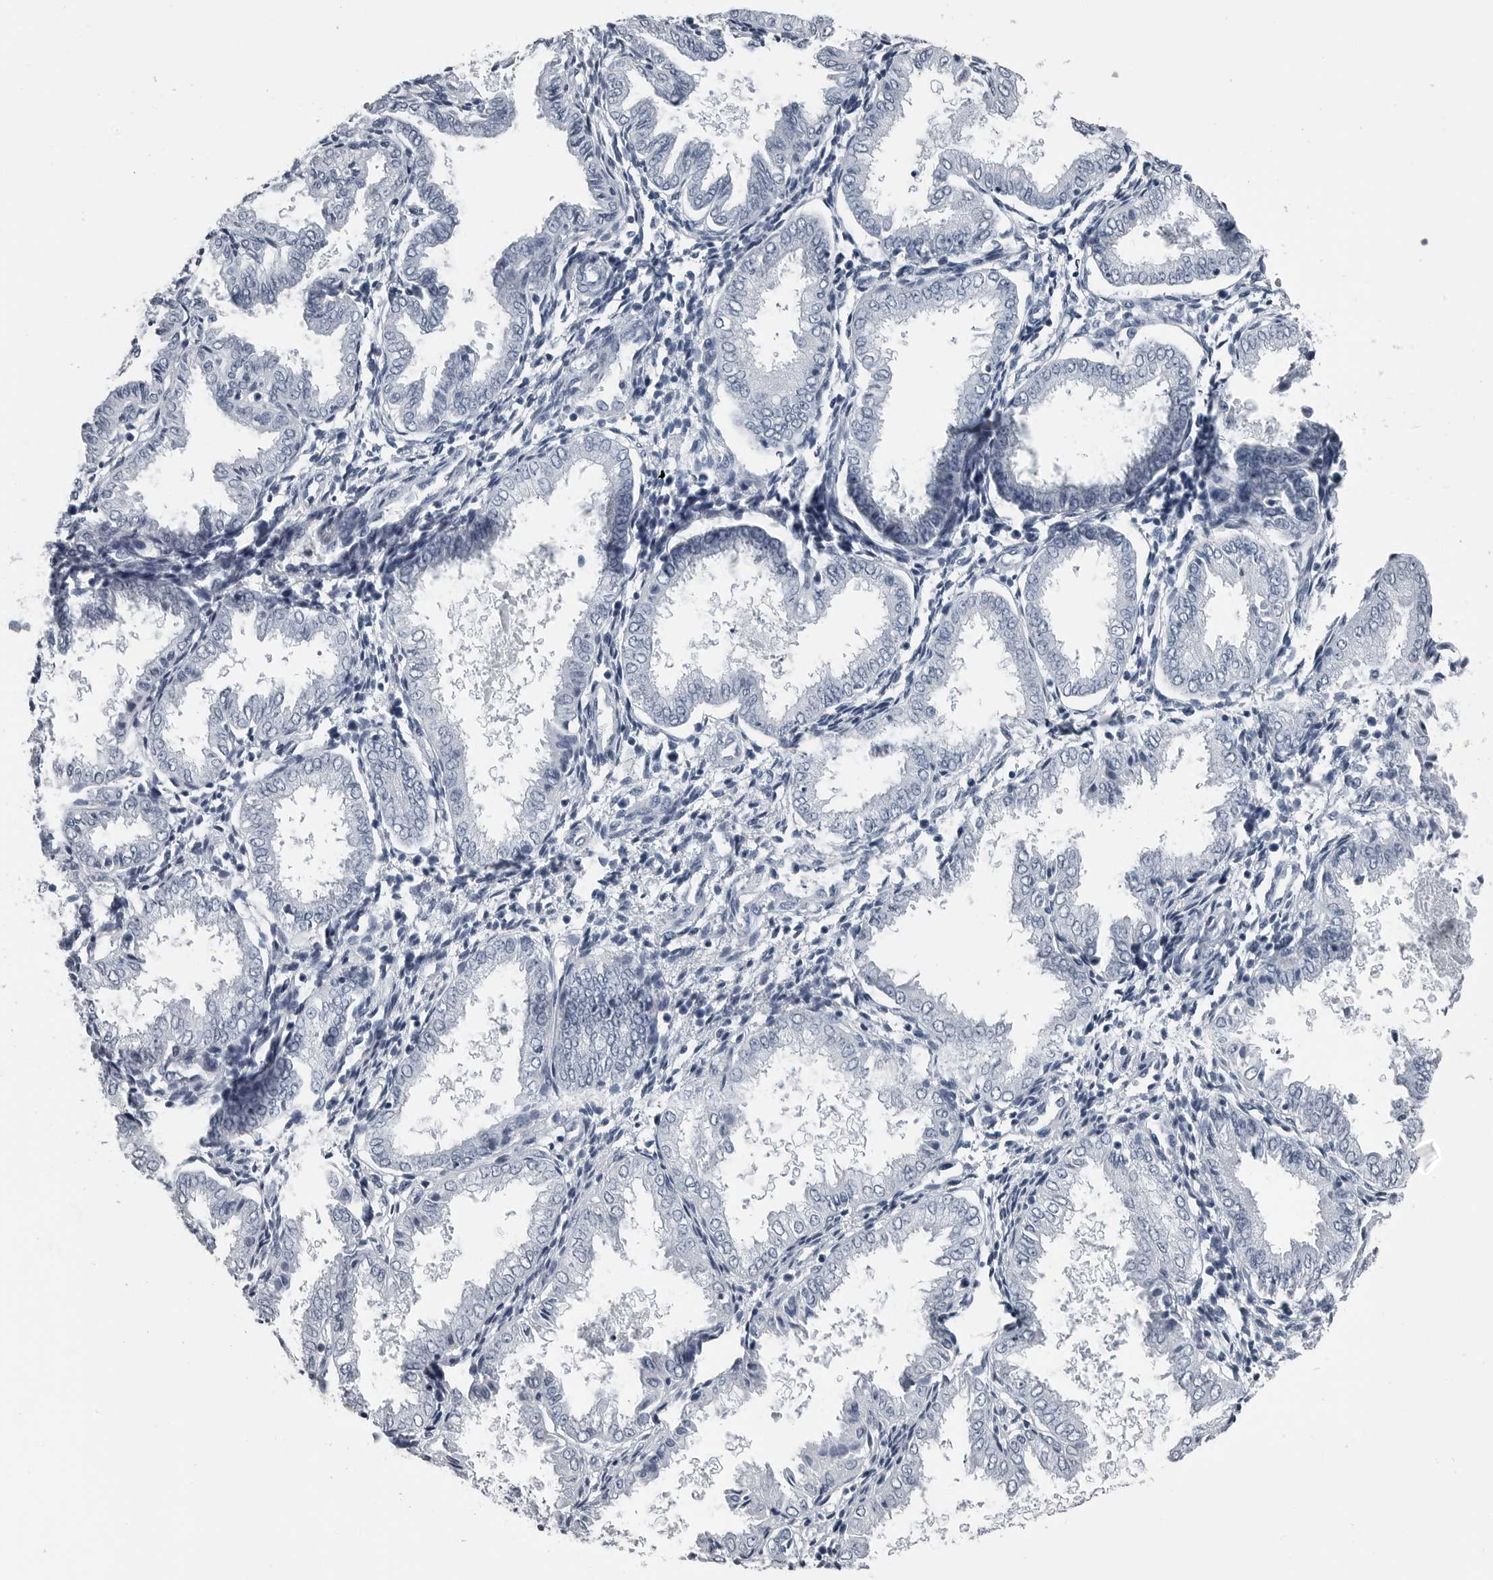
{"staining": {"intensity": "negative", "quantity": "none", "location": "none"}, "tissue": "endometrium", "cell_type": "Cells in endometrial stroma", "image_type": "normal", "snomed": [{"axis": "morphology", "description": "Normal tissue, NOS"}, {"axis": "topography", "description": "Endometrium"}], "caption": "Cells in endometrial stroma are negative for brown protein staining in unremarkable endometrium. The staining is performed using DAB (3,3'-diaminobenzidine) brown chromogen with nuclei counter-stained in using hematoxylin.", "gene": "SPINK1", "patient": {"sex": "female", "age": 33}}